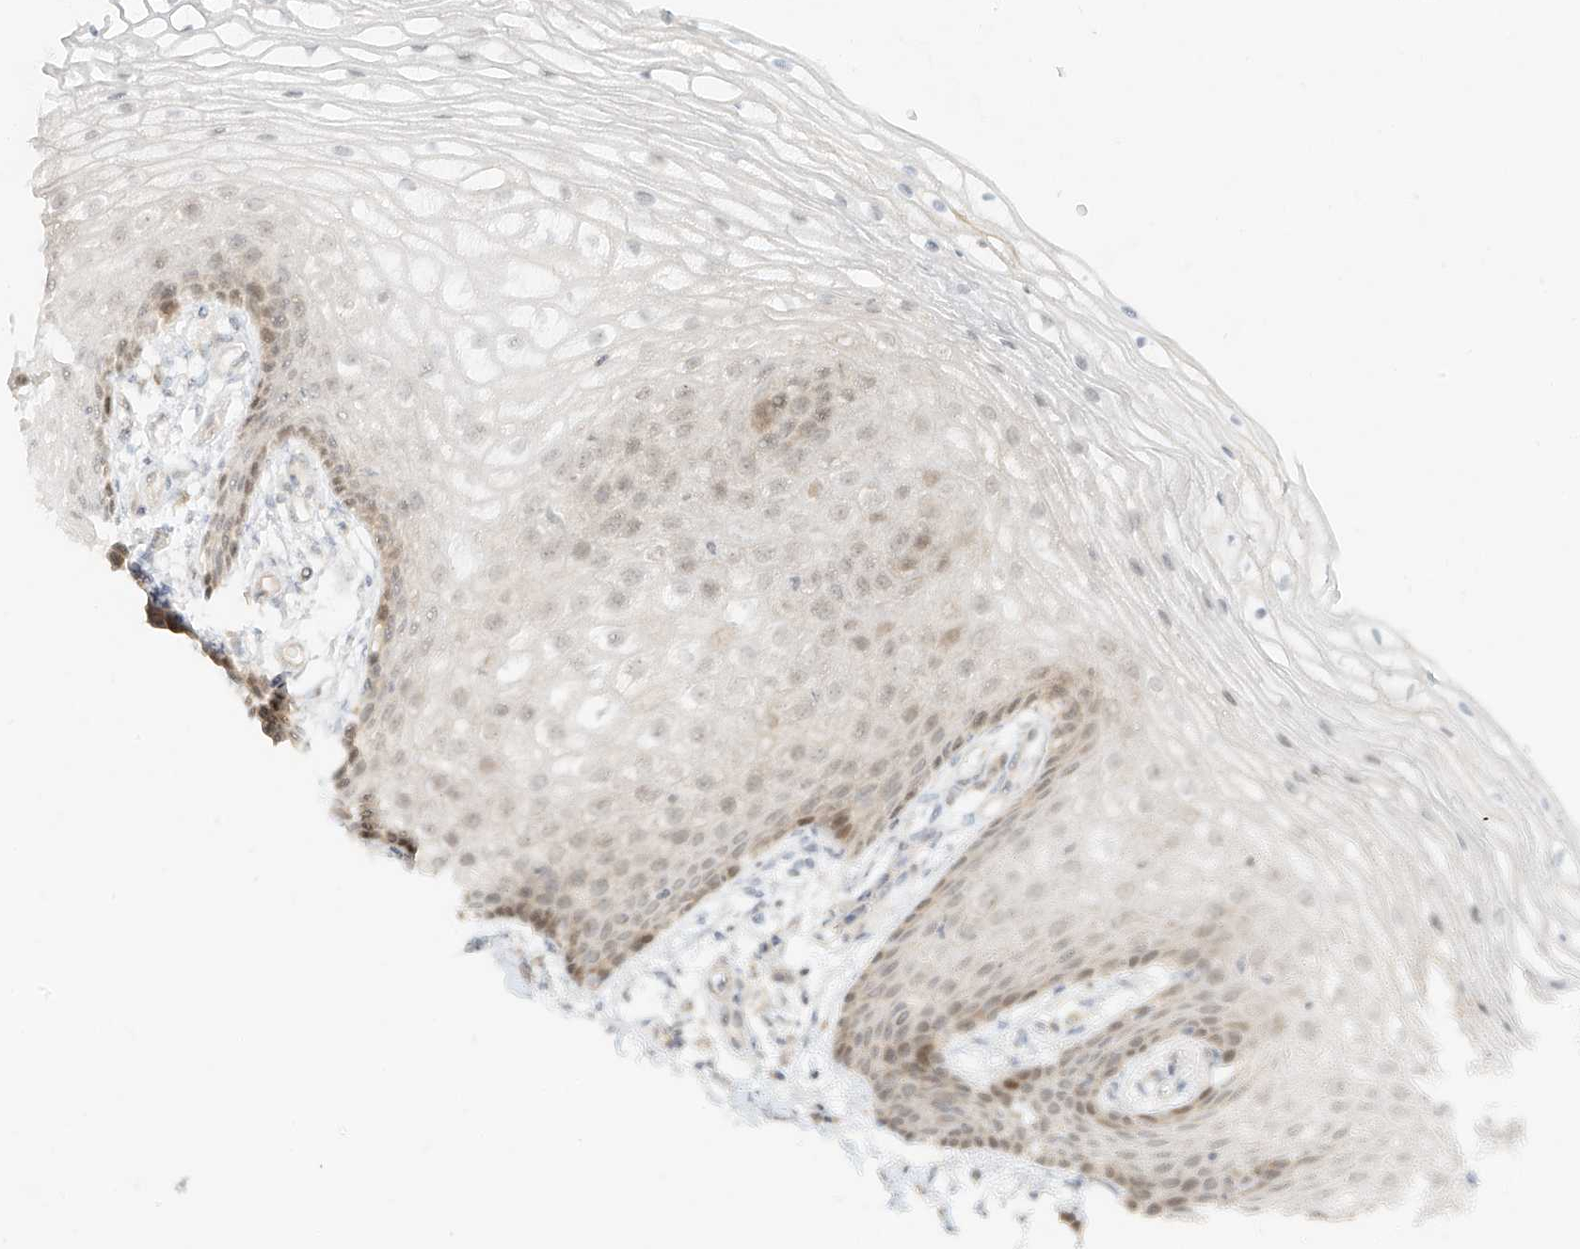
{"staining": {"intensity": "moderate", "quantity": "25%-75%", "location": "cytoplasmic/membranous,nuclear"}, "tissue": "vagina", "cell_type": "Squamous epithelial cells", "image_type": "normal", "snomed": [{"axis": "morphology", "description": "Normal tissue, NOS"}, {"axis": "topography", "description": "Vagina"}], "caption": "The histopathology image shows immunohistochemical staining of unremarkable vagina. There is moderate cytoplasmic/membranous,nuclear staining is seen in about 25%-75% of squamous epithelial cells.", "gene": "MIPEP", "patient": {"sex": "female", "age": 60}}